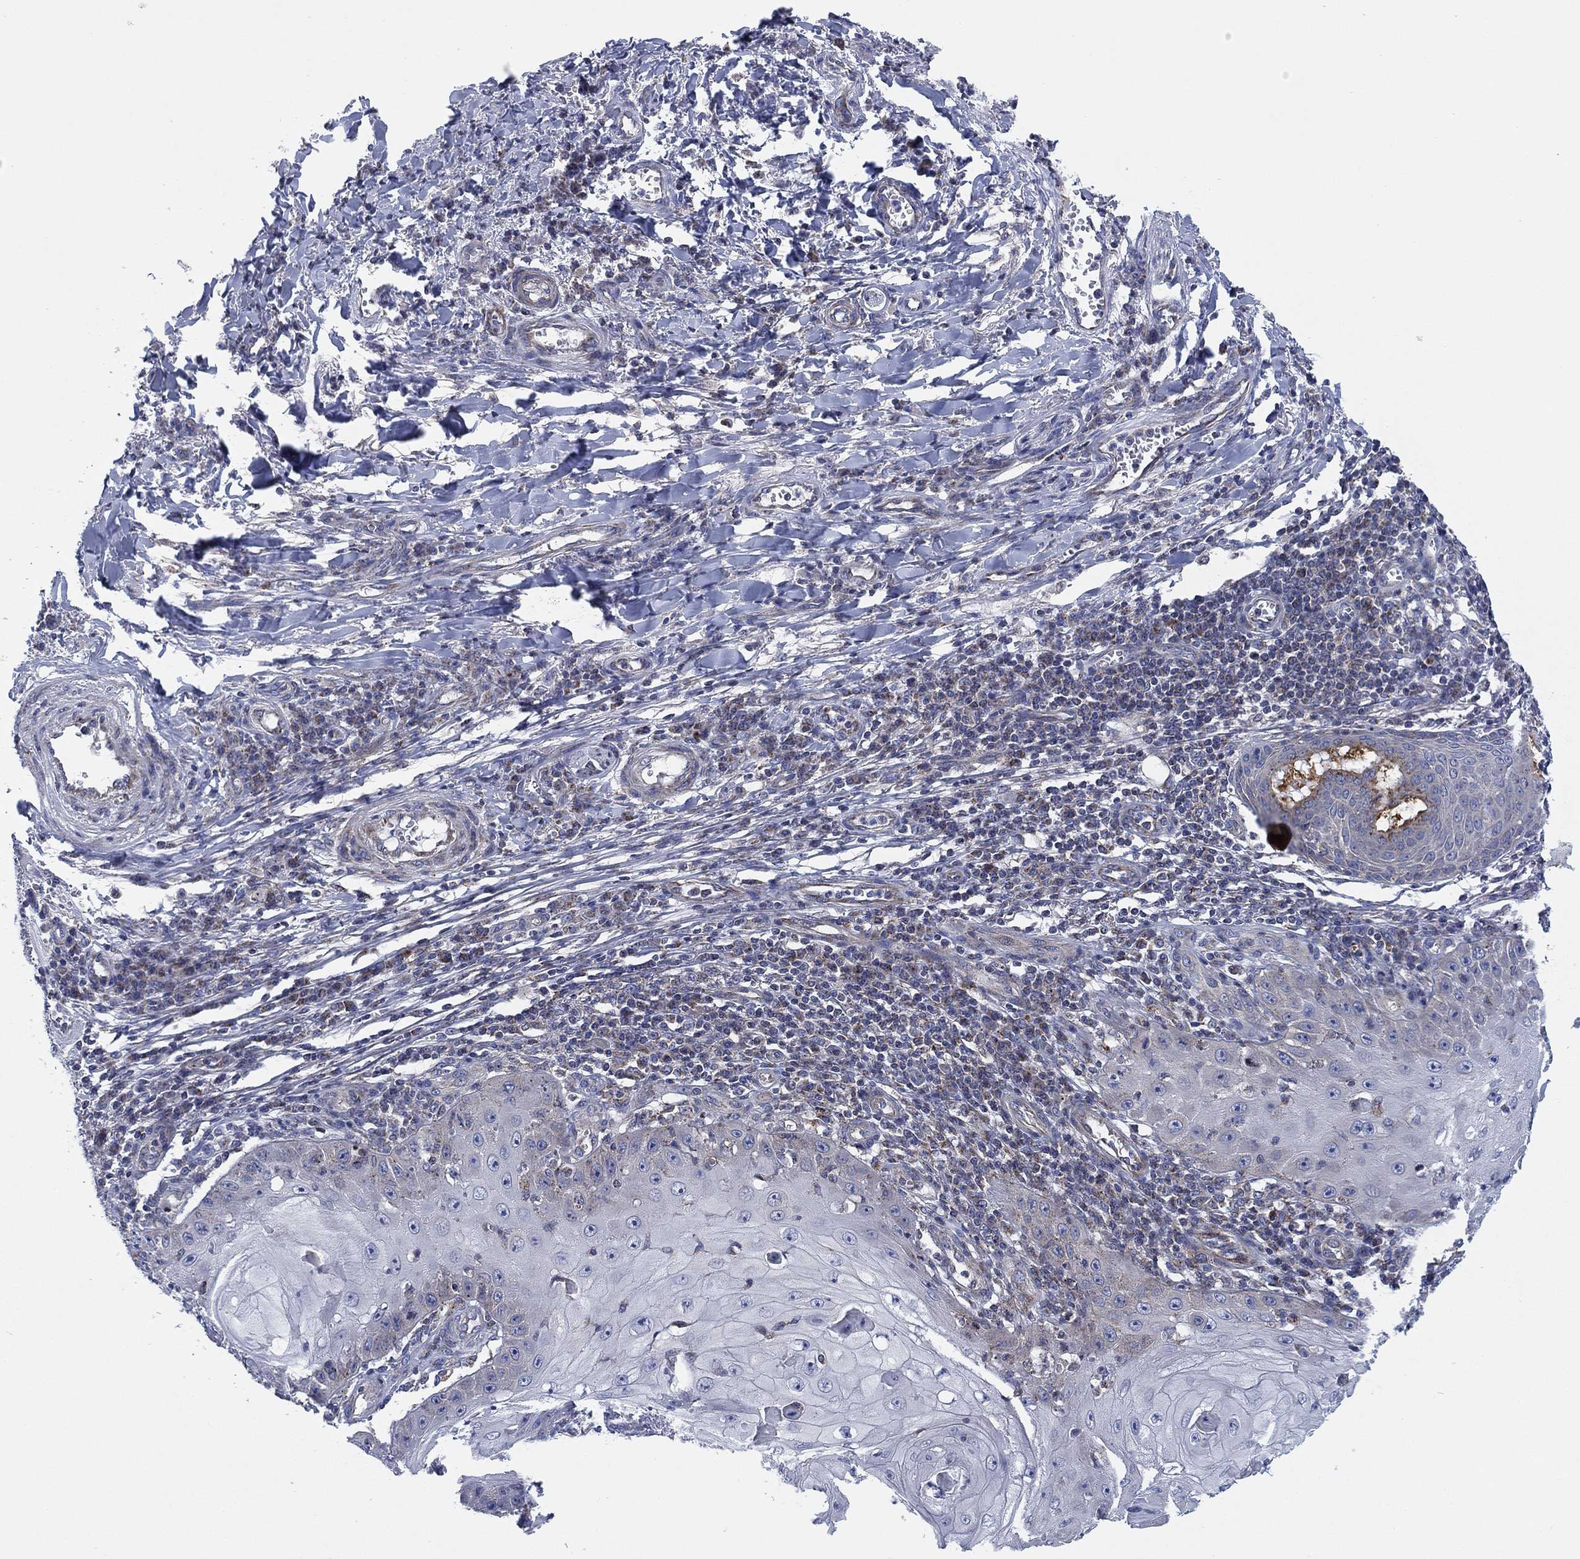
{"staining": {"intensity": "negative", "quantity": "none", "location": "none"}, "tissue": "skin cancer", "cell_type": "Tumor cells", "image_type": "cancer", "snomed": [{"axis": "morphology", "description": "Squamous cell carcinoma, NOS"}, {"axis": "topography", "description": "Skin"}], "caption": "Immunohistochemical staining of human skin cancer reveals no significant positivity in tumor cells.", "gene": "NACAD", "patient": {"sex": "male", "age": 70}}